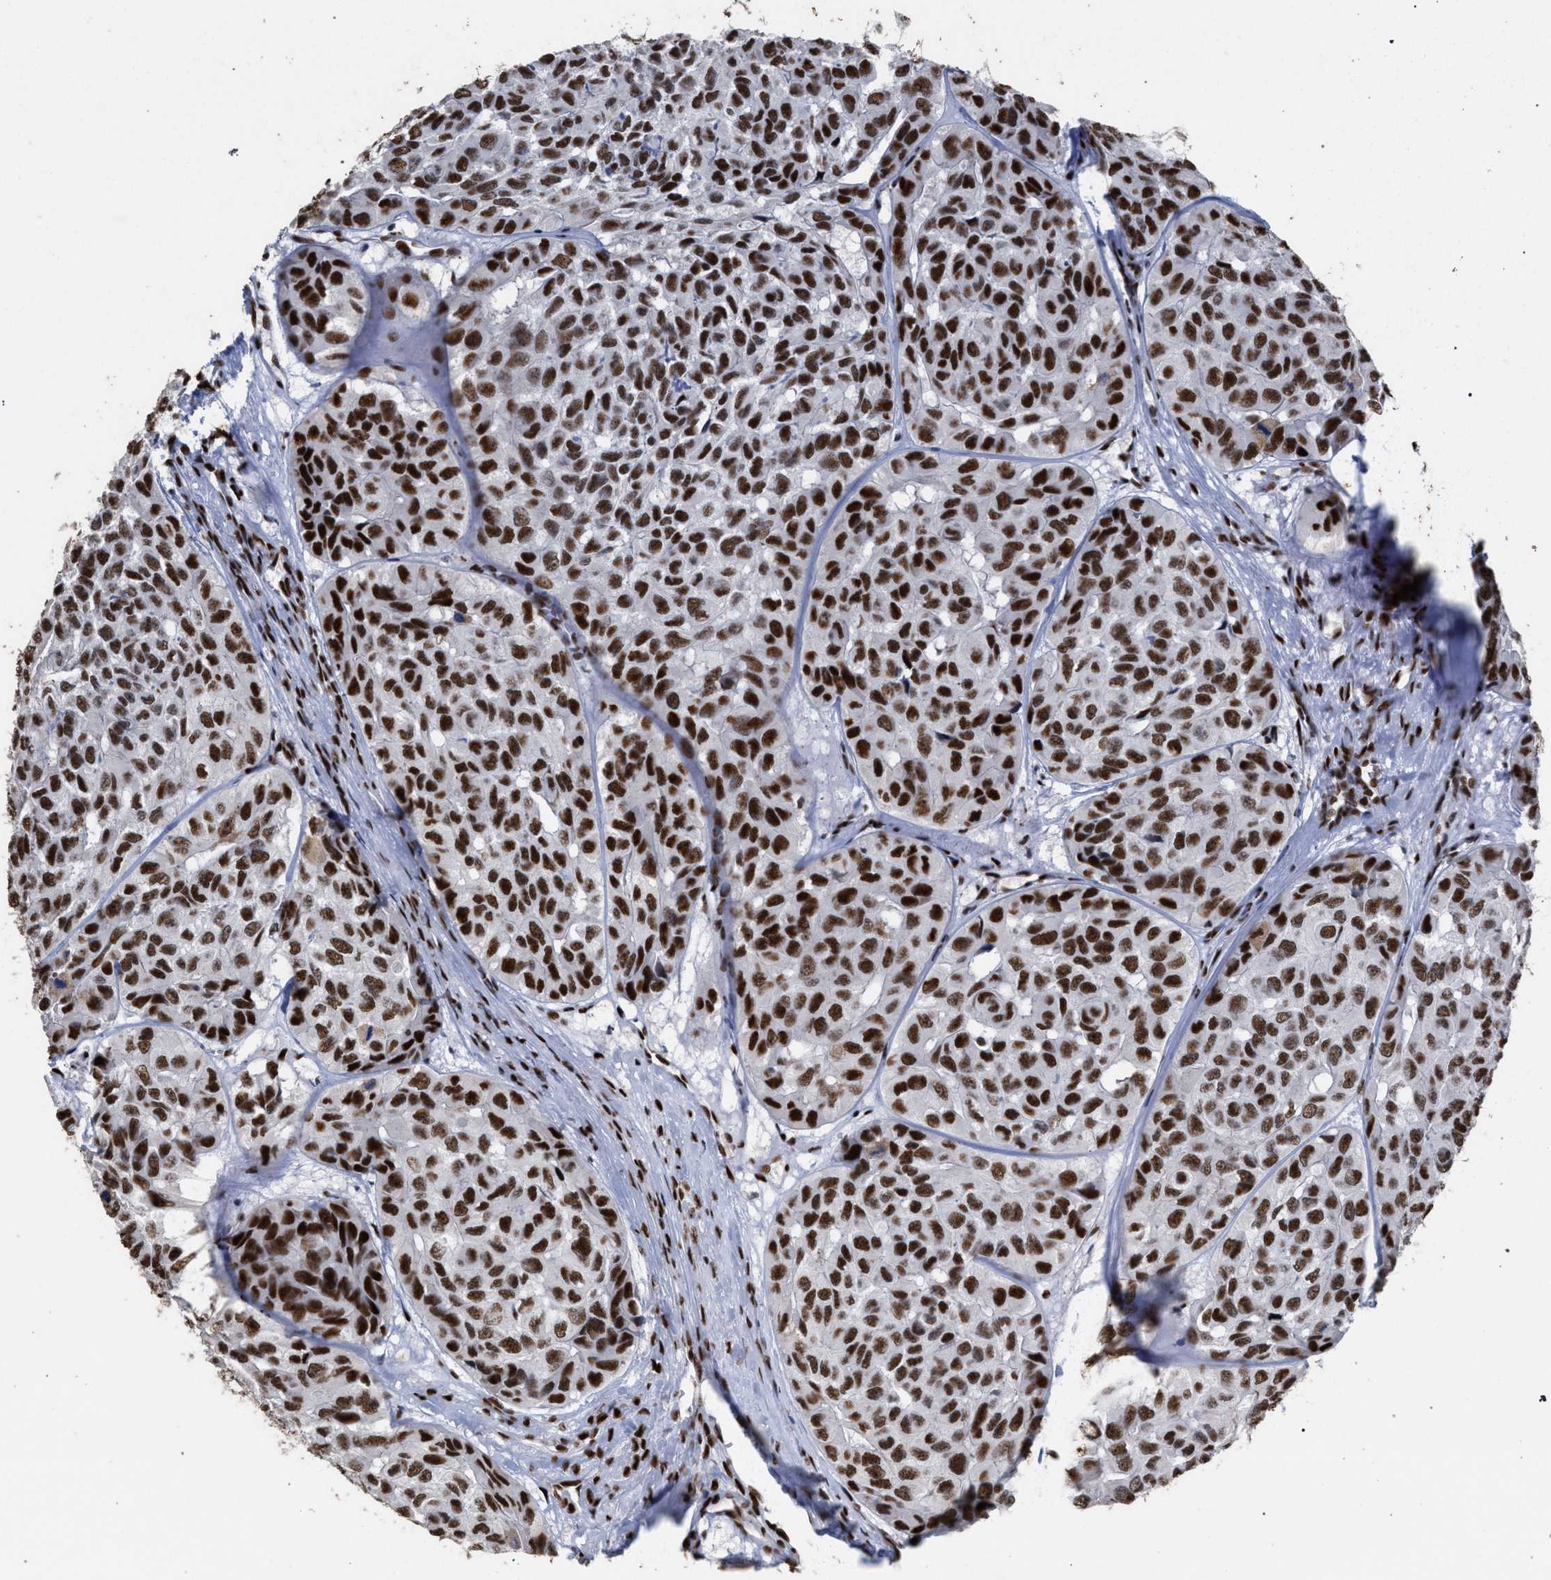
{"staining": {"intensity": "strong", "quantity": ">75%", "location": "nuclear"}, "tissue": "head and neck cancer", "cell_type": "Tumor cells", "image_type": "cancer", "snomed": [{"axis": "morphology", "description": "Adenocarcinoma, NOS"}, {"axis": "topography", "description": "Salivary gland, NOS"}, {"axis": "topography", "description": "Head-Neck"}], "caption": "DAB (3,3'-diaminobenzidine) immunohistochemical staining of head and neck cancer (adenocarcinoma) demonstrates strong nuclear protein staining in approximately >75% of tumor cells.", "gene": "TP53BP1", "patient": {"sex": "female", "age": 76}}